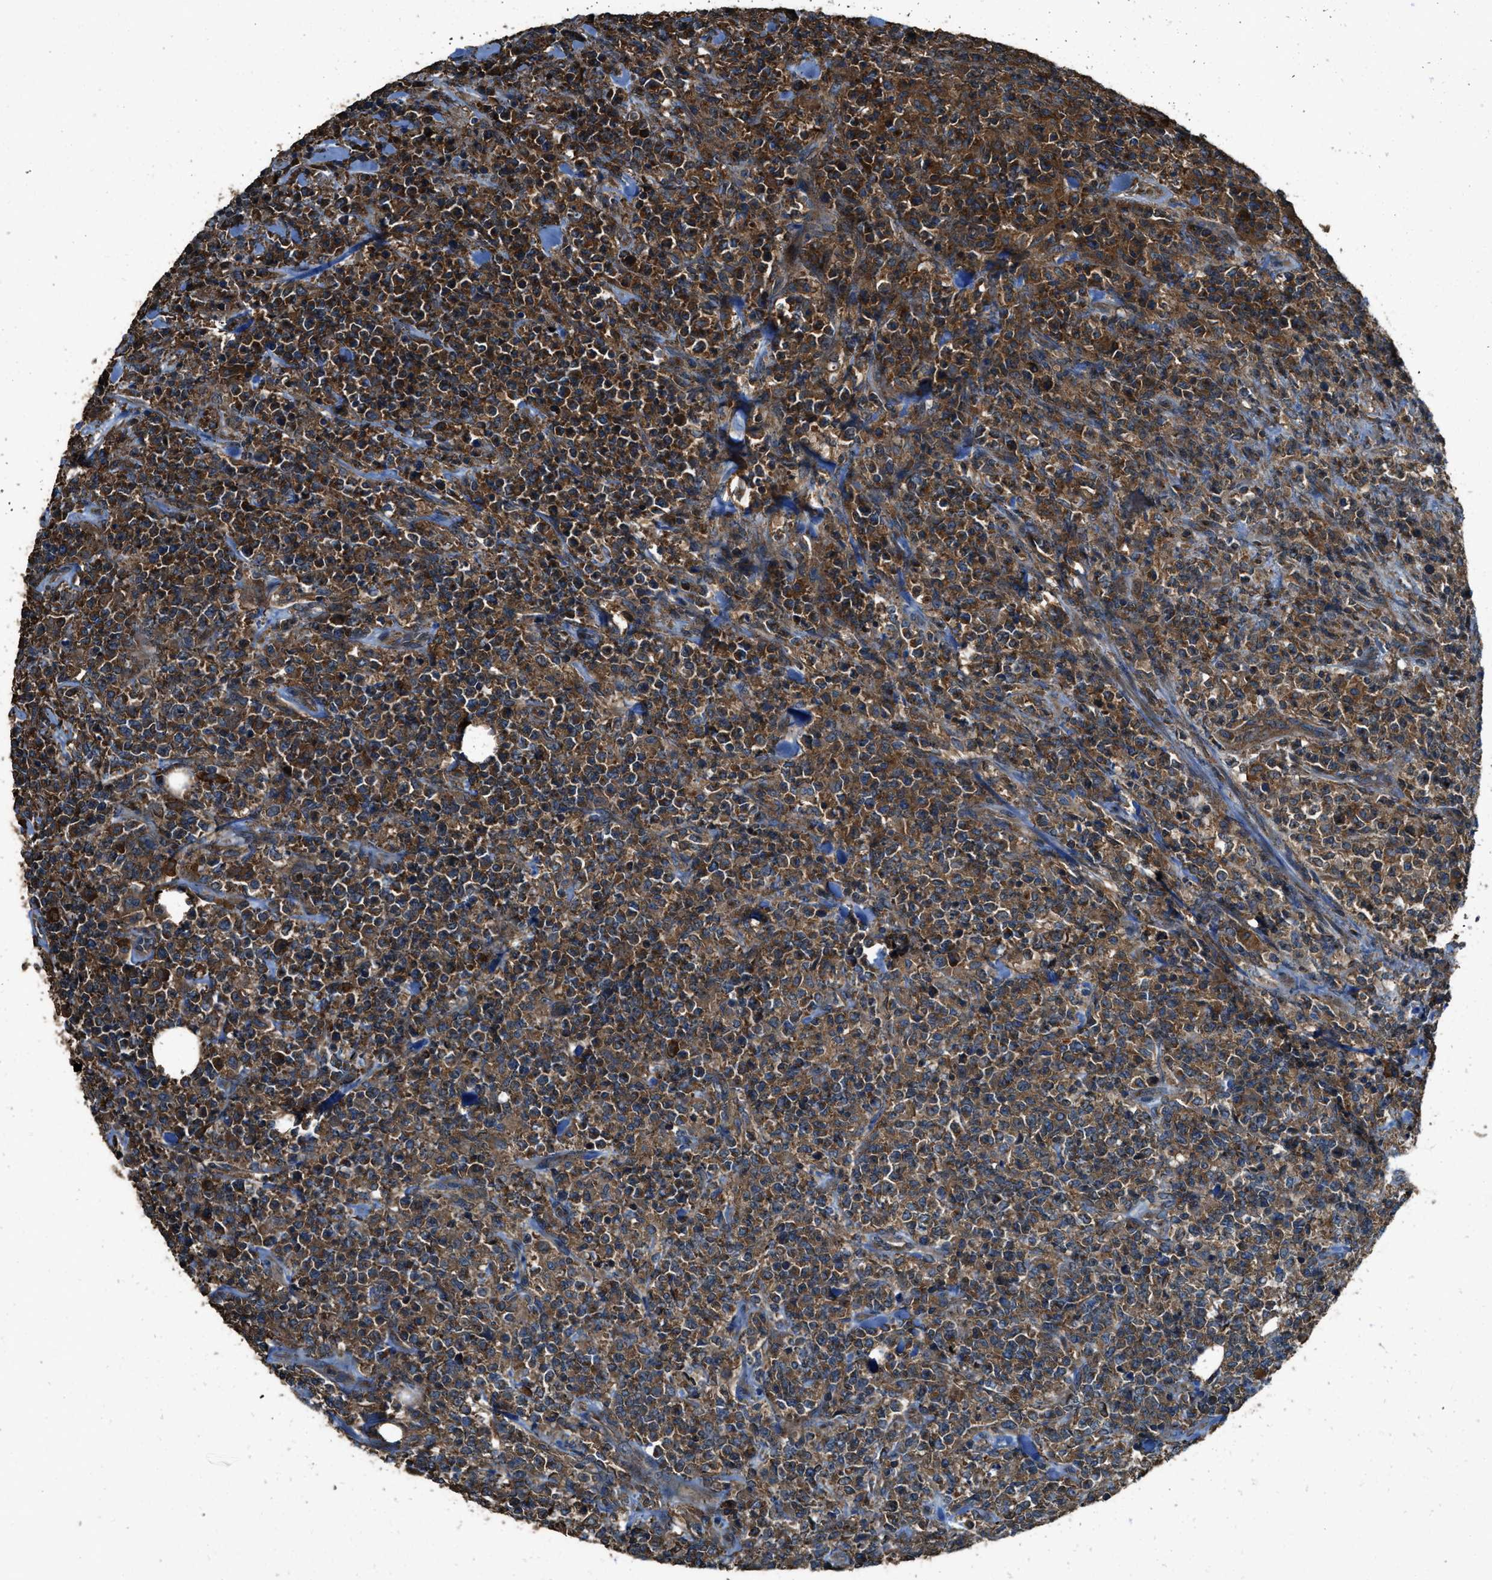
{"staining": {"intensity": "strong", "quantity": ">75%", "location": "cytoplasmic/membranous"}, "tissue": "lymphoma", "cell_type": "Tumor cells", "image_type": "cancer", "snomed": [{"axis": "morphology", "description": "Malignant lymphoma, non-Hodgkin's type, High grade"}, {"axis": "topography", "description": "Soft tissue"}], "caption": "Protein expression analysis of malignant lymphoma, non-Hodgkin's type (high-grade) demonstrates strong cytoplasmic/membranous staining in about >75% of tumor cells.", "gene": "MAP3K8", "patient": {"sex": "male", "age": 18}}